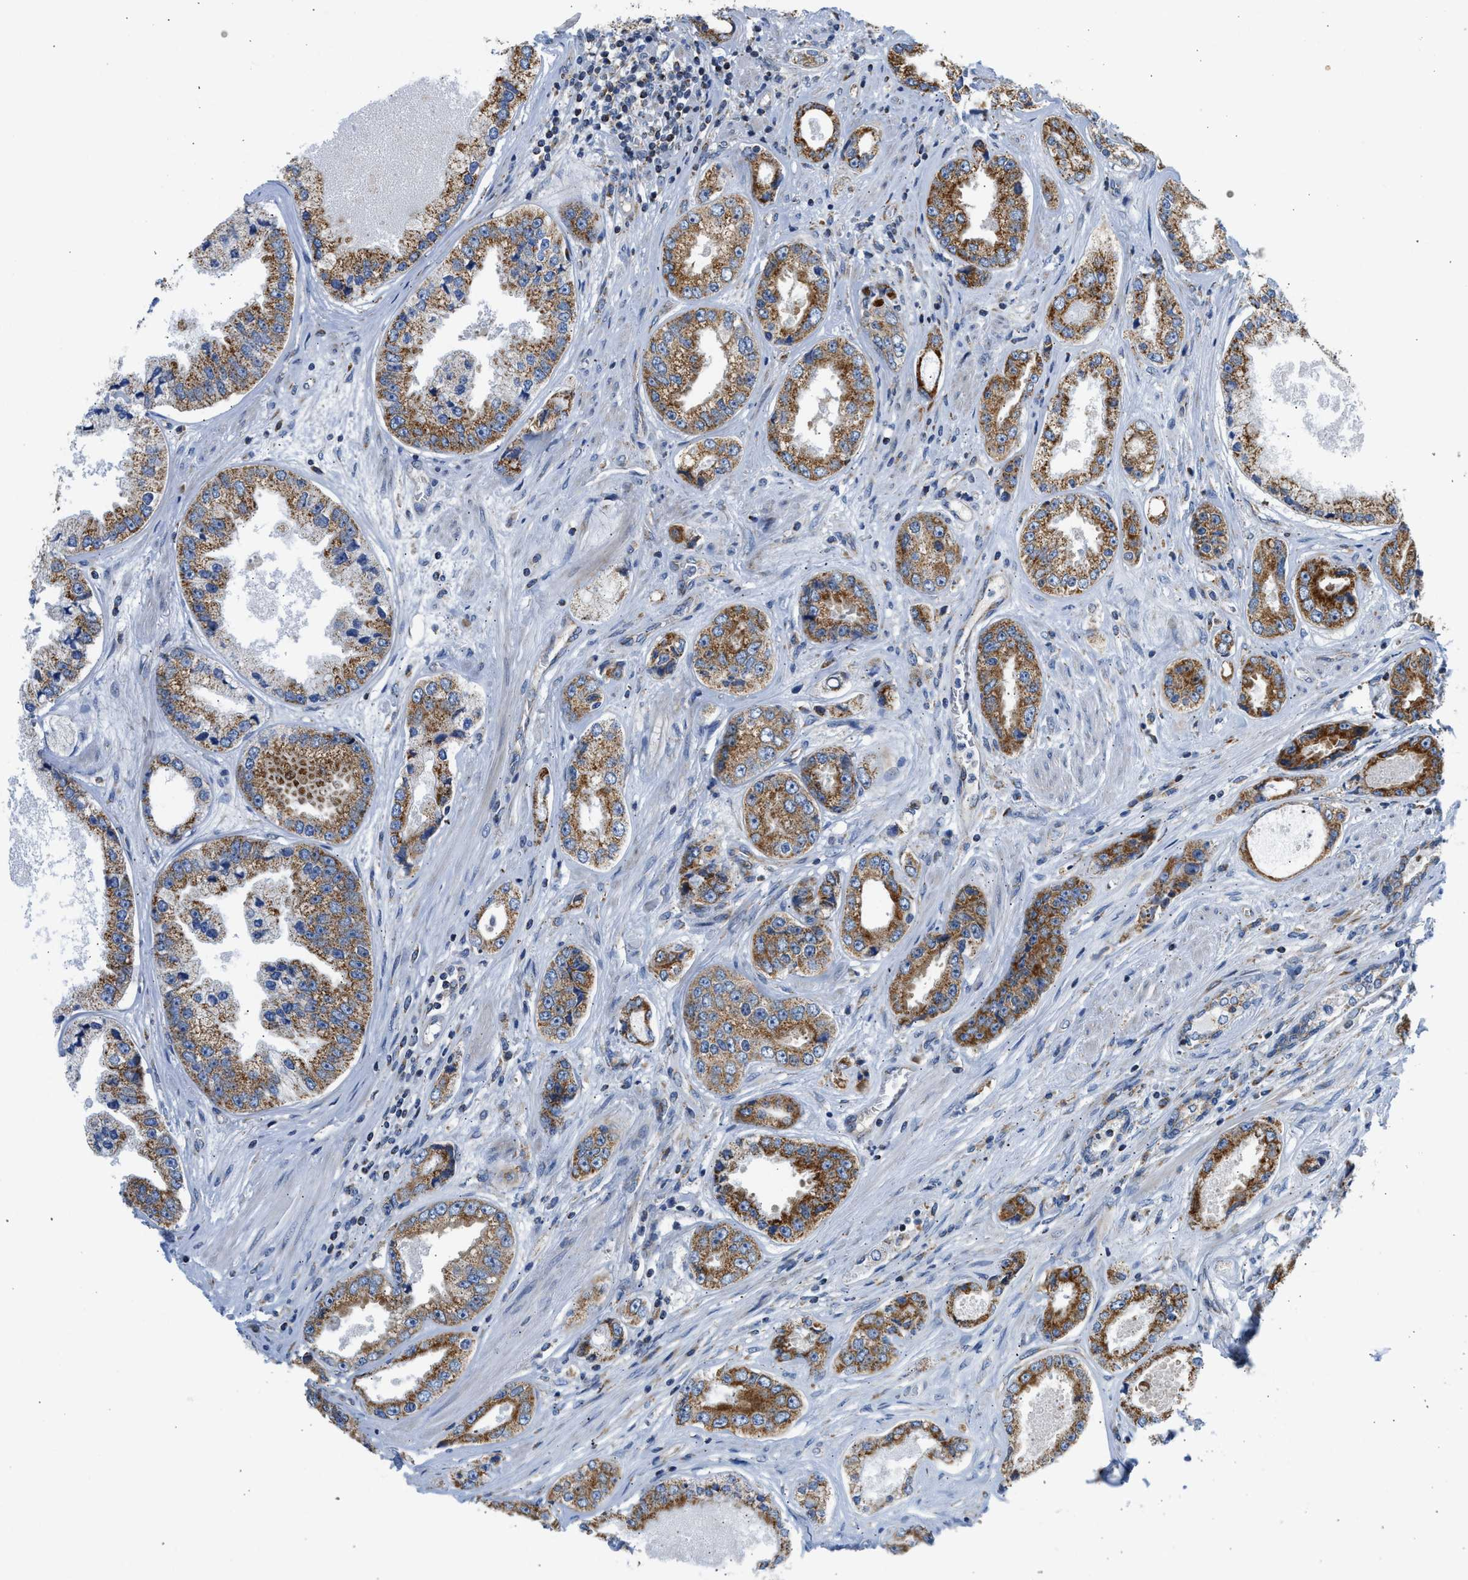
{"staining": {"intensity": "moderate", "quantity": ">75%", "location": "cytoplasmic/membranous"}, "tissue": "prostate cancer", "cell_type": "Tumor cells", "image_type": "cancer", "snomed": [{"axis": "morphology", "description": "Adenocarcinoma, High grade"}, {"axis": "topography", "description": "Prostate"}], "caption": "Prostate cancer tissue demonstrates moderate cytoplasmic/membranous staining in approximately >75% of tumor cells, visualized by immunohistochemistry.", "gene": "CAMKK2", "patient": {"sex": "male", "age": 61}}